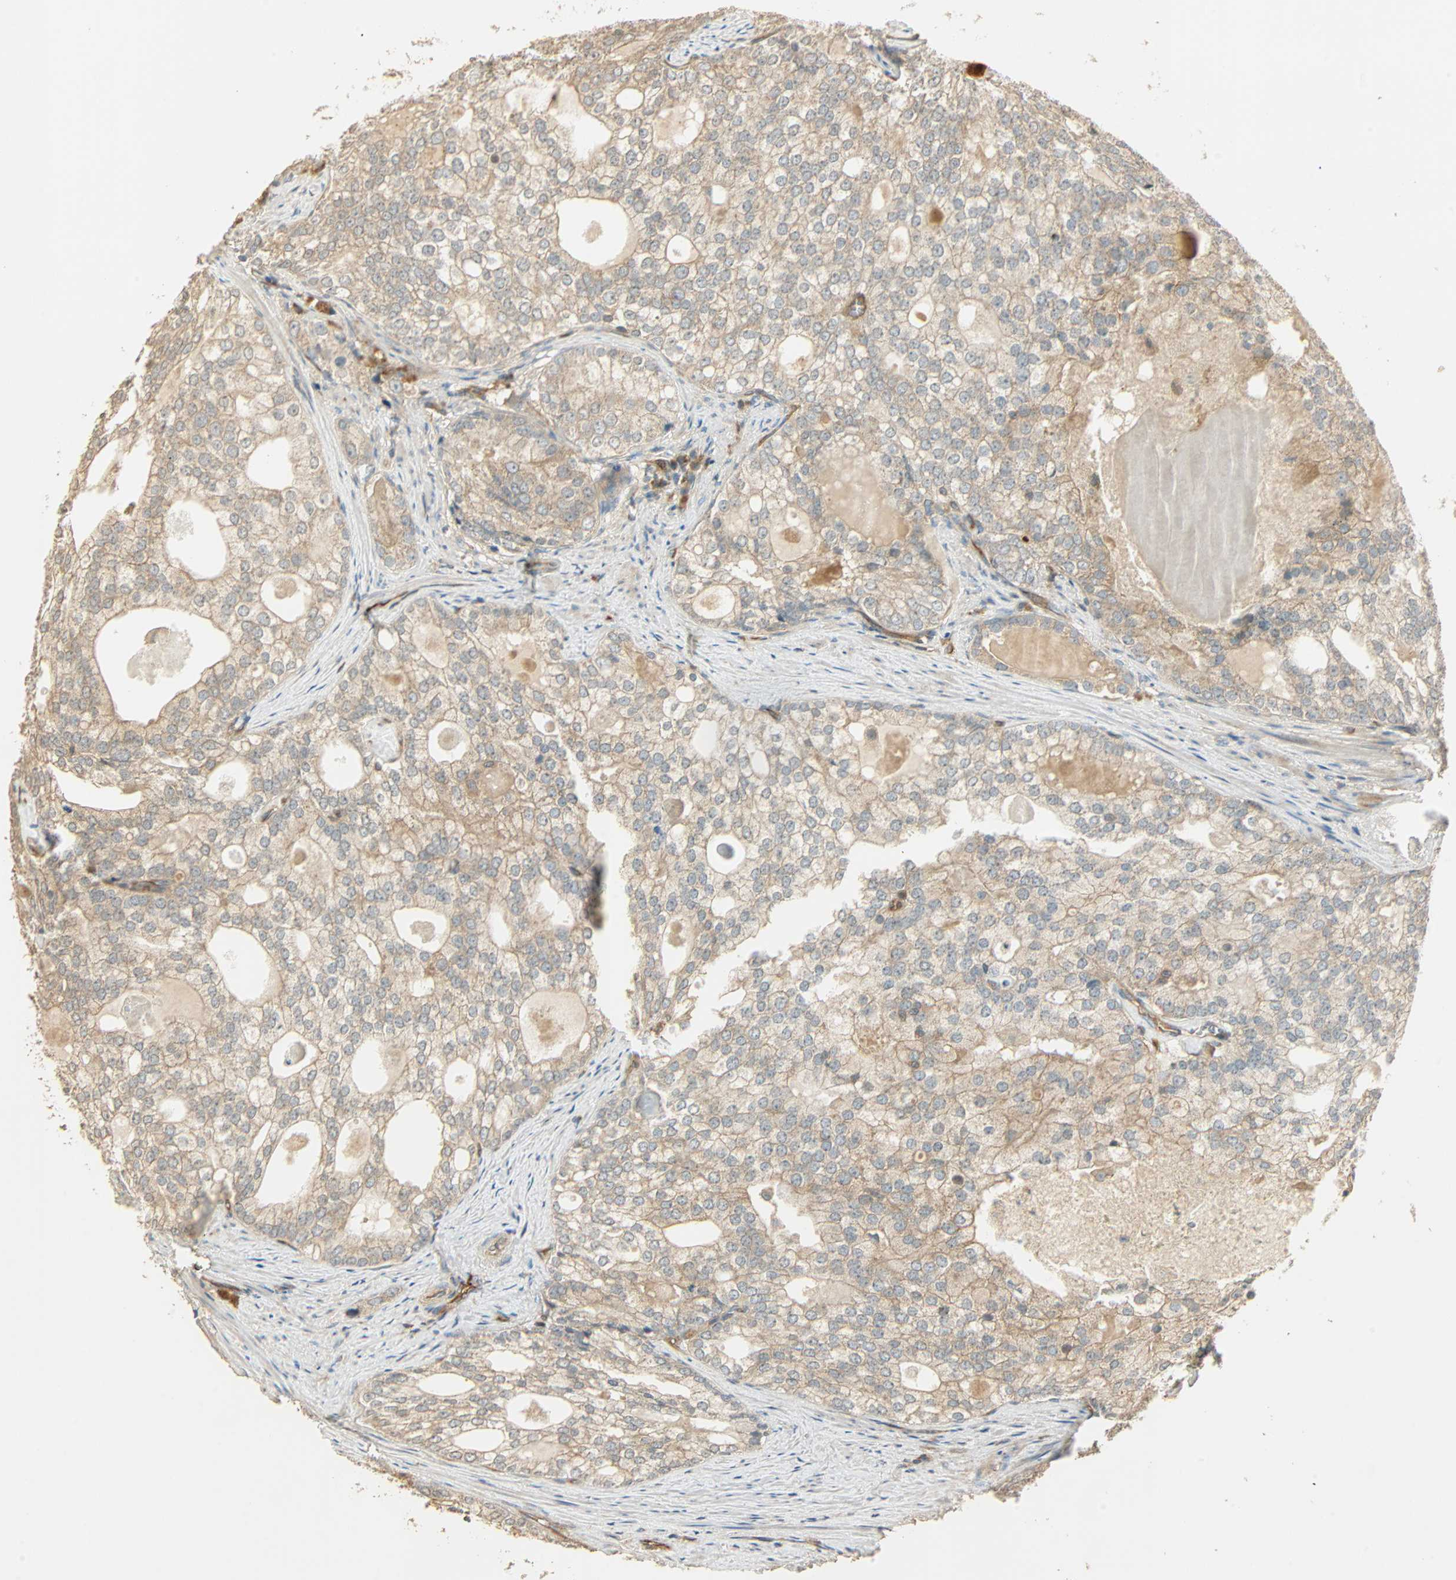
{"staining": {"intensity": "weak", "quantity": ">75%", "location": "cytoplasmic/membranous"}, "tissue": "prostate cancer", "cell_type": "Tumor cells", "image_type": "cancer", "snomed": [{"axis": "morphology", "description": "Adenocarcinoma, High grade"}, {"axis": "topography", "description": "Prostate"}], "caption": "A brown stain labels weak cytoplasmic/membranous staining of a protein in human prostate cancer (adenocarcinoma (high-grade)) tumor cells. The staining was performed using DAB to visualize the protein expression in brown, while the nuclei were stained in blue with hematoxylin (Magnification: 20x).", "gene": "GALK1", "patient": {"sex": "male", "age": 66}}